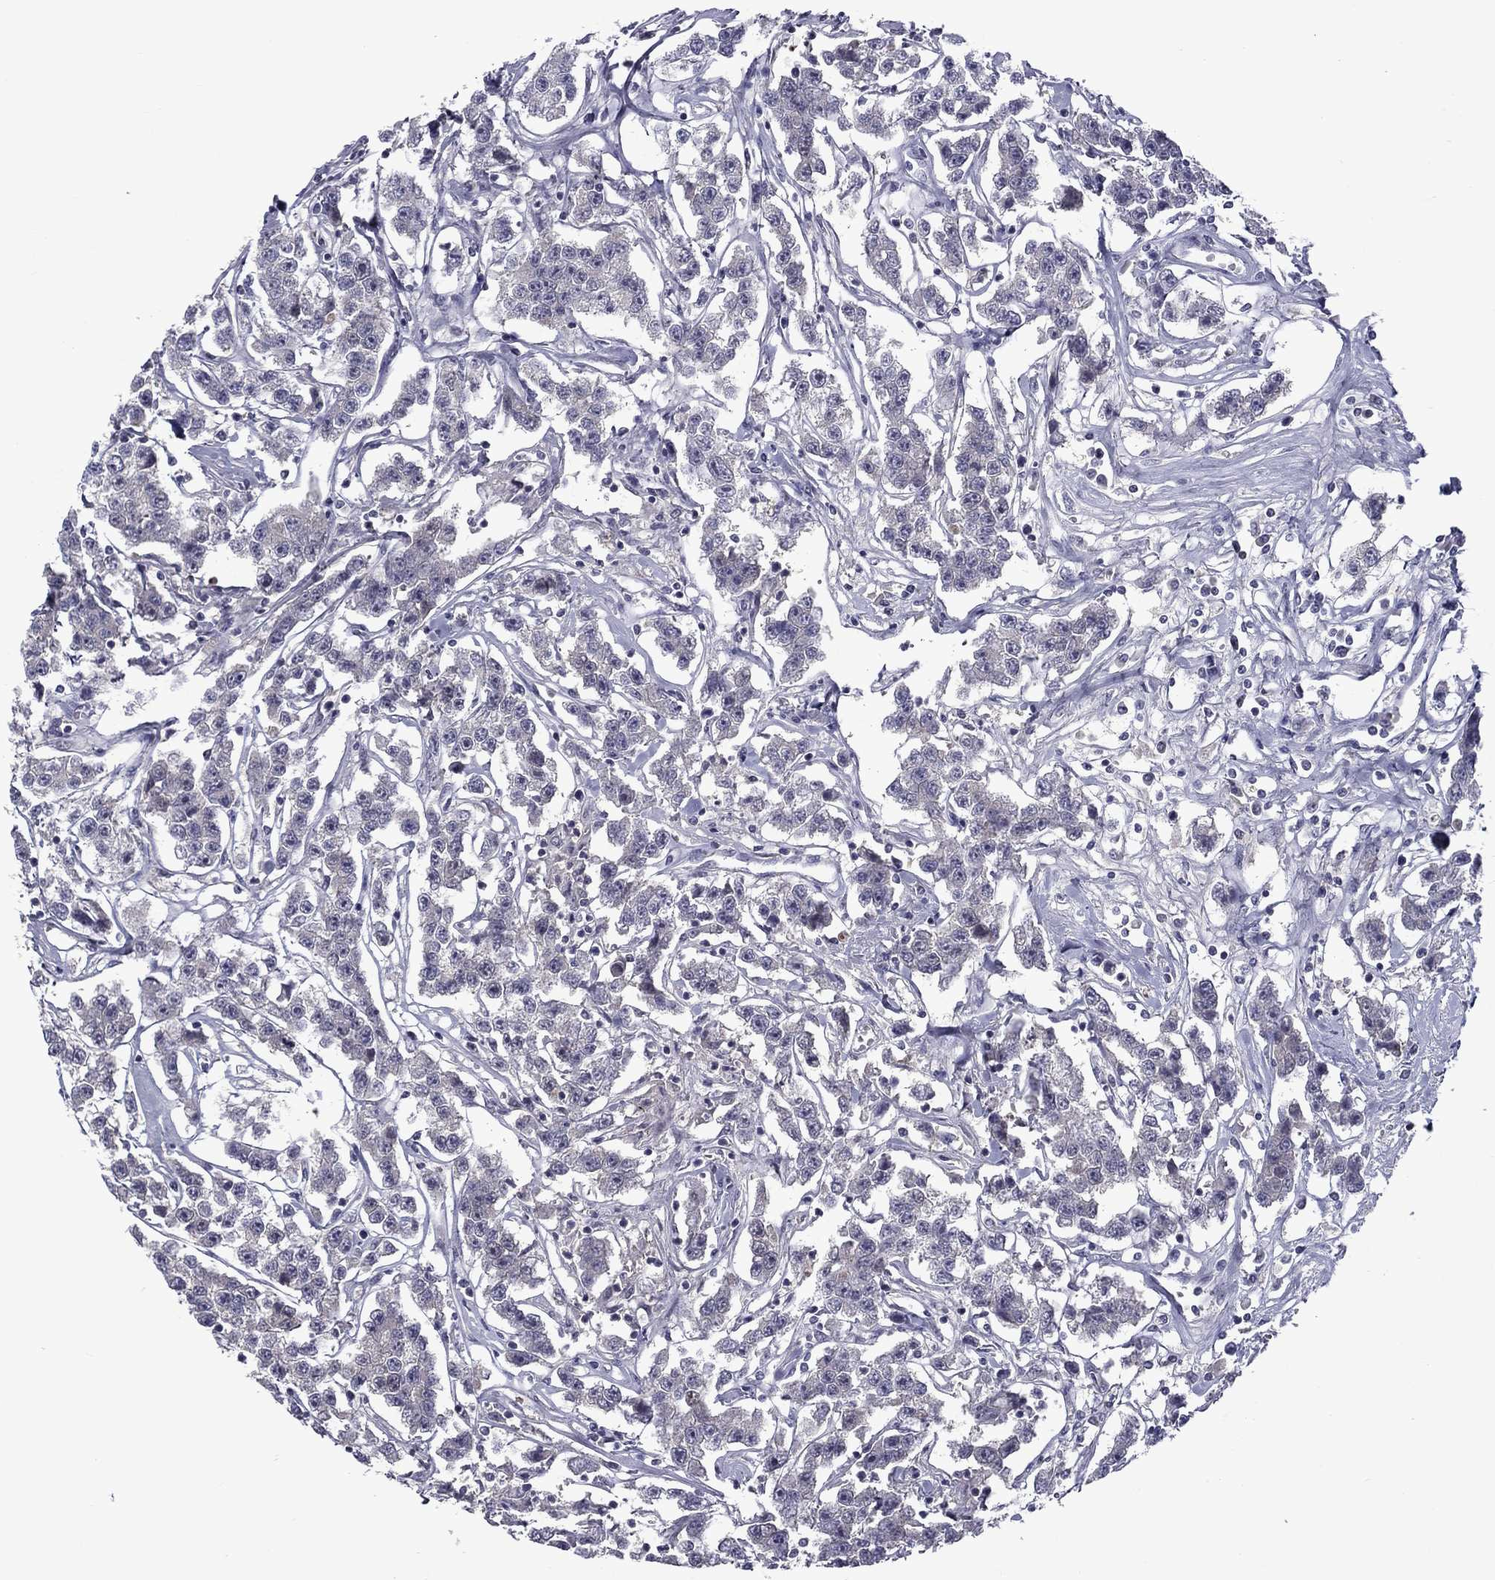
{"staining": {"intensity": "negative", "quantity": "none", "location": "none"}, "tissue": "testis cancer", "cell_type": "Tumor cells", "image_type": "cancer", "snomed": [{"axis": "morphology", "description": "Seminoma, NOS"}, {"axis": "topography", "description": "Testis"}], "caption": "Testis seminoma was stained to show a protein in brown. There is no significant positivity in tumor cells. (DAB IHC visualized using brightfield microscopy, high magnification).", "gene": "SNTA1", "patient": {"sex": "male", "age": 59}}